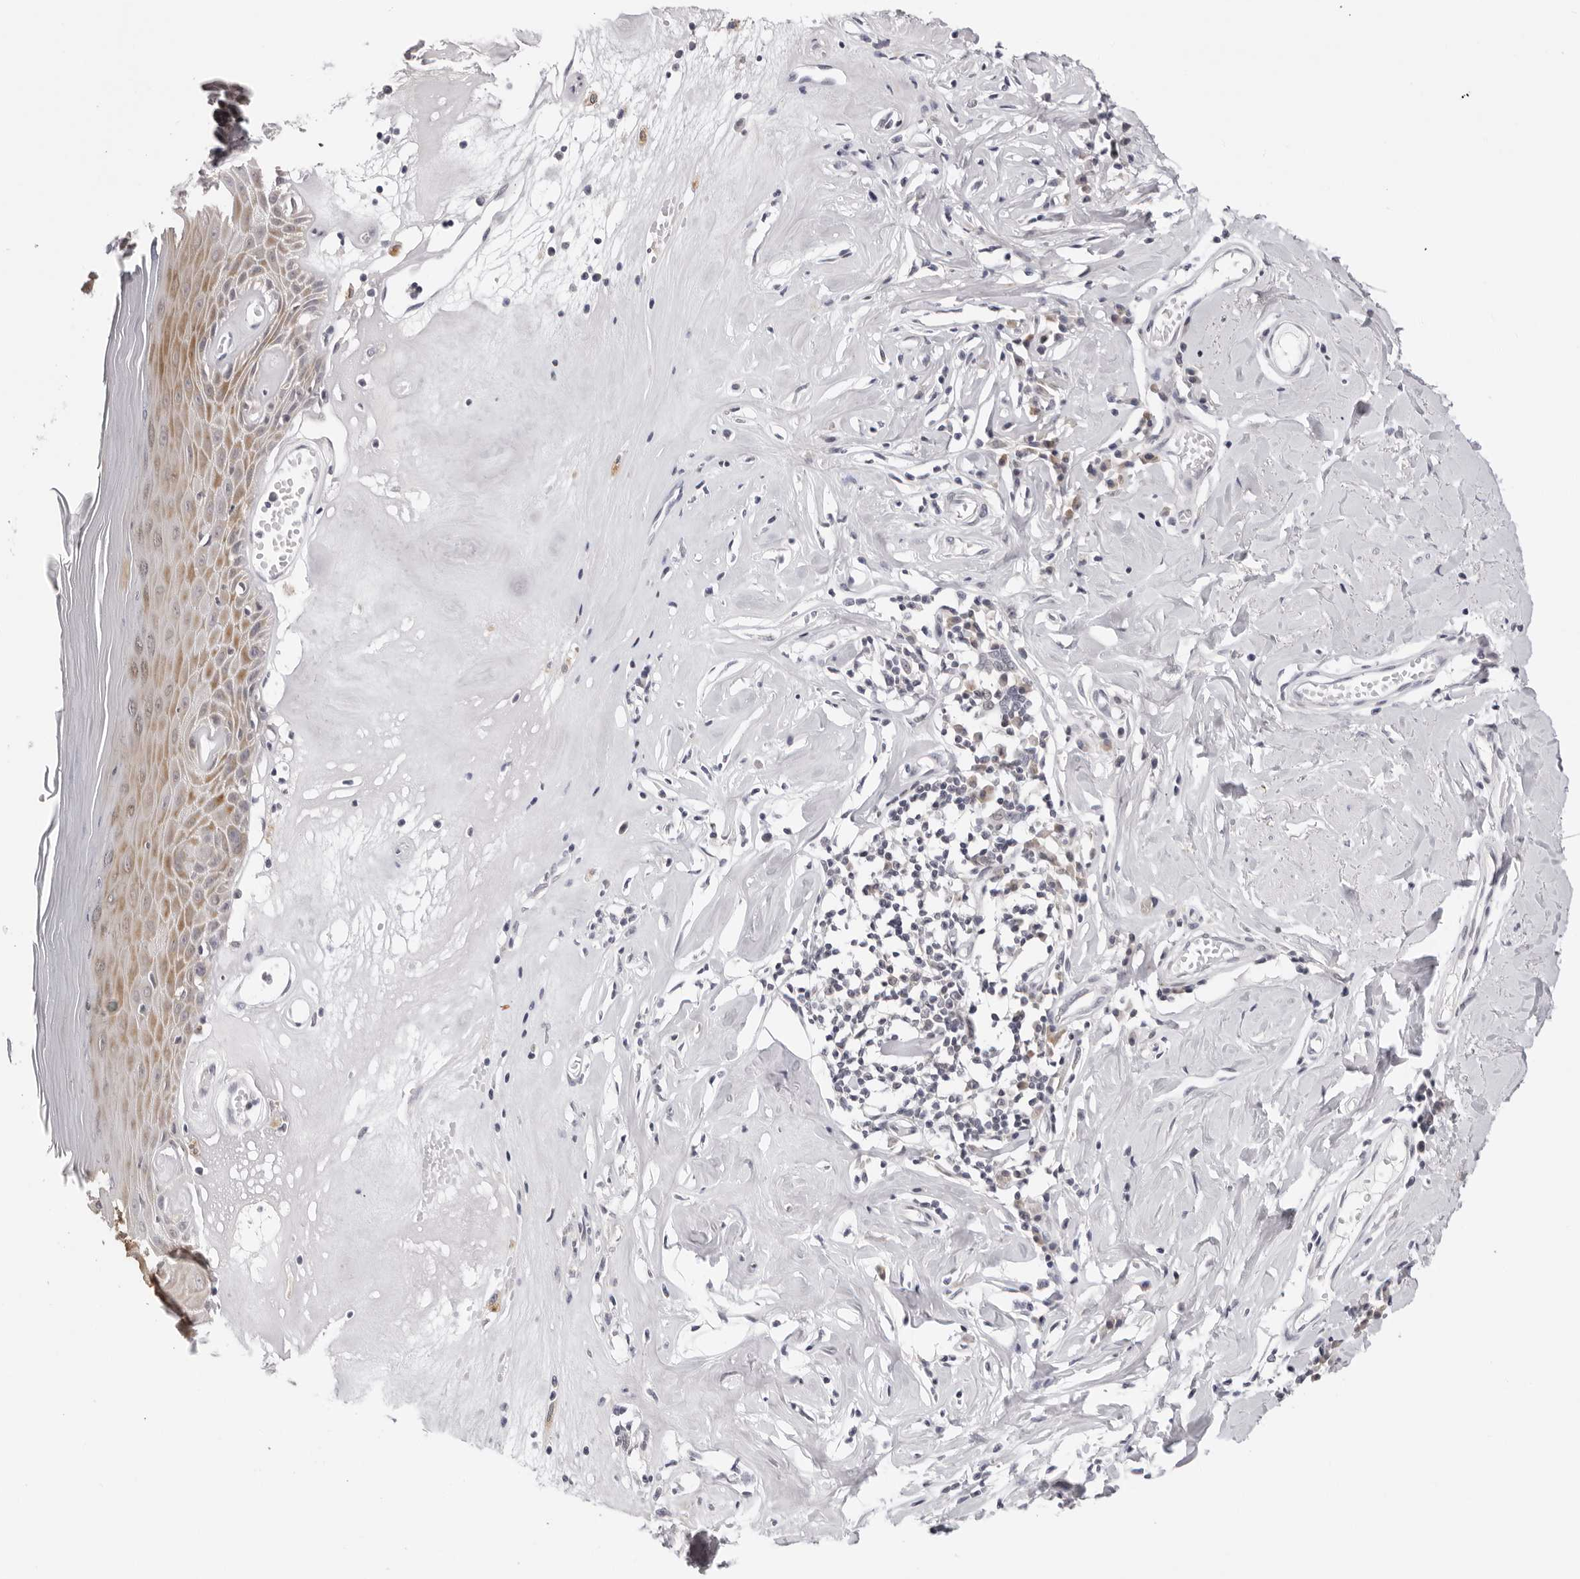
{"staining": {"intensity": "moderate", "quantity": ">75%", "location": "cytoplasmic/membranous"}, "tissue": "skin", "cell_type": "Epidermal cells", "image_type": "normal", "snomed": [{"axis": "morphology", "description": "Normal tissue, NOS"}, {"axis": "morphology", "description": "Inflammation, NOS"}, {"axis": "topography", "description": "Vulva"}], "caption": "Skin stained for a protein reveals moderate cytoplasmic/membranous positivity in epidermal cells. The protein is shown in brown color, while the nuclei are stained blue.", "gene": "PRUNE1", "patient": {"sex": "female", "age": 84}}